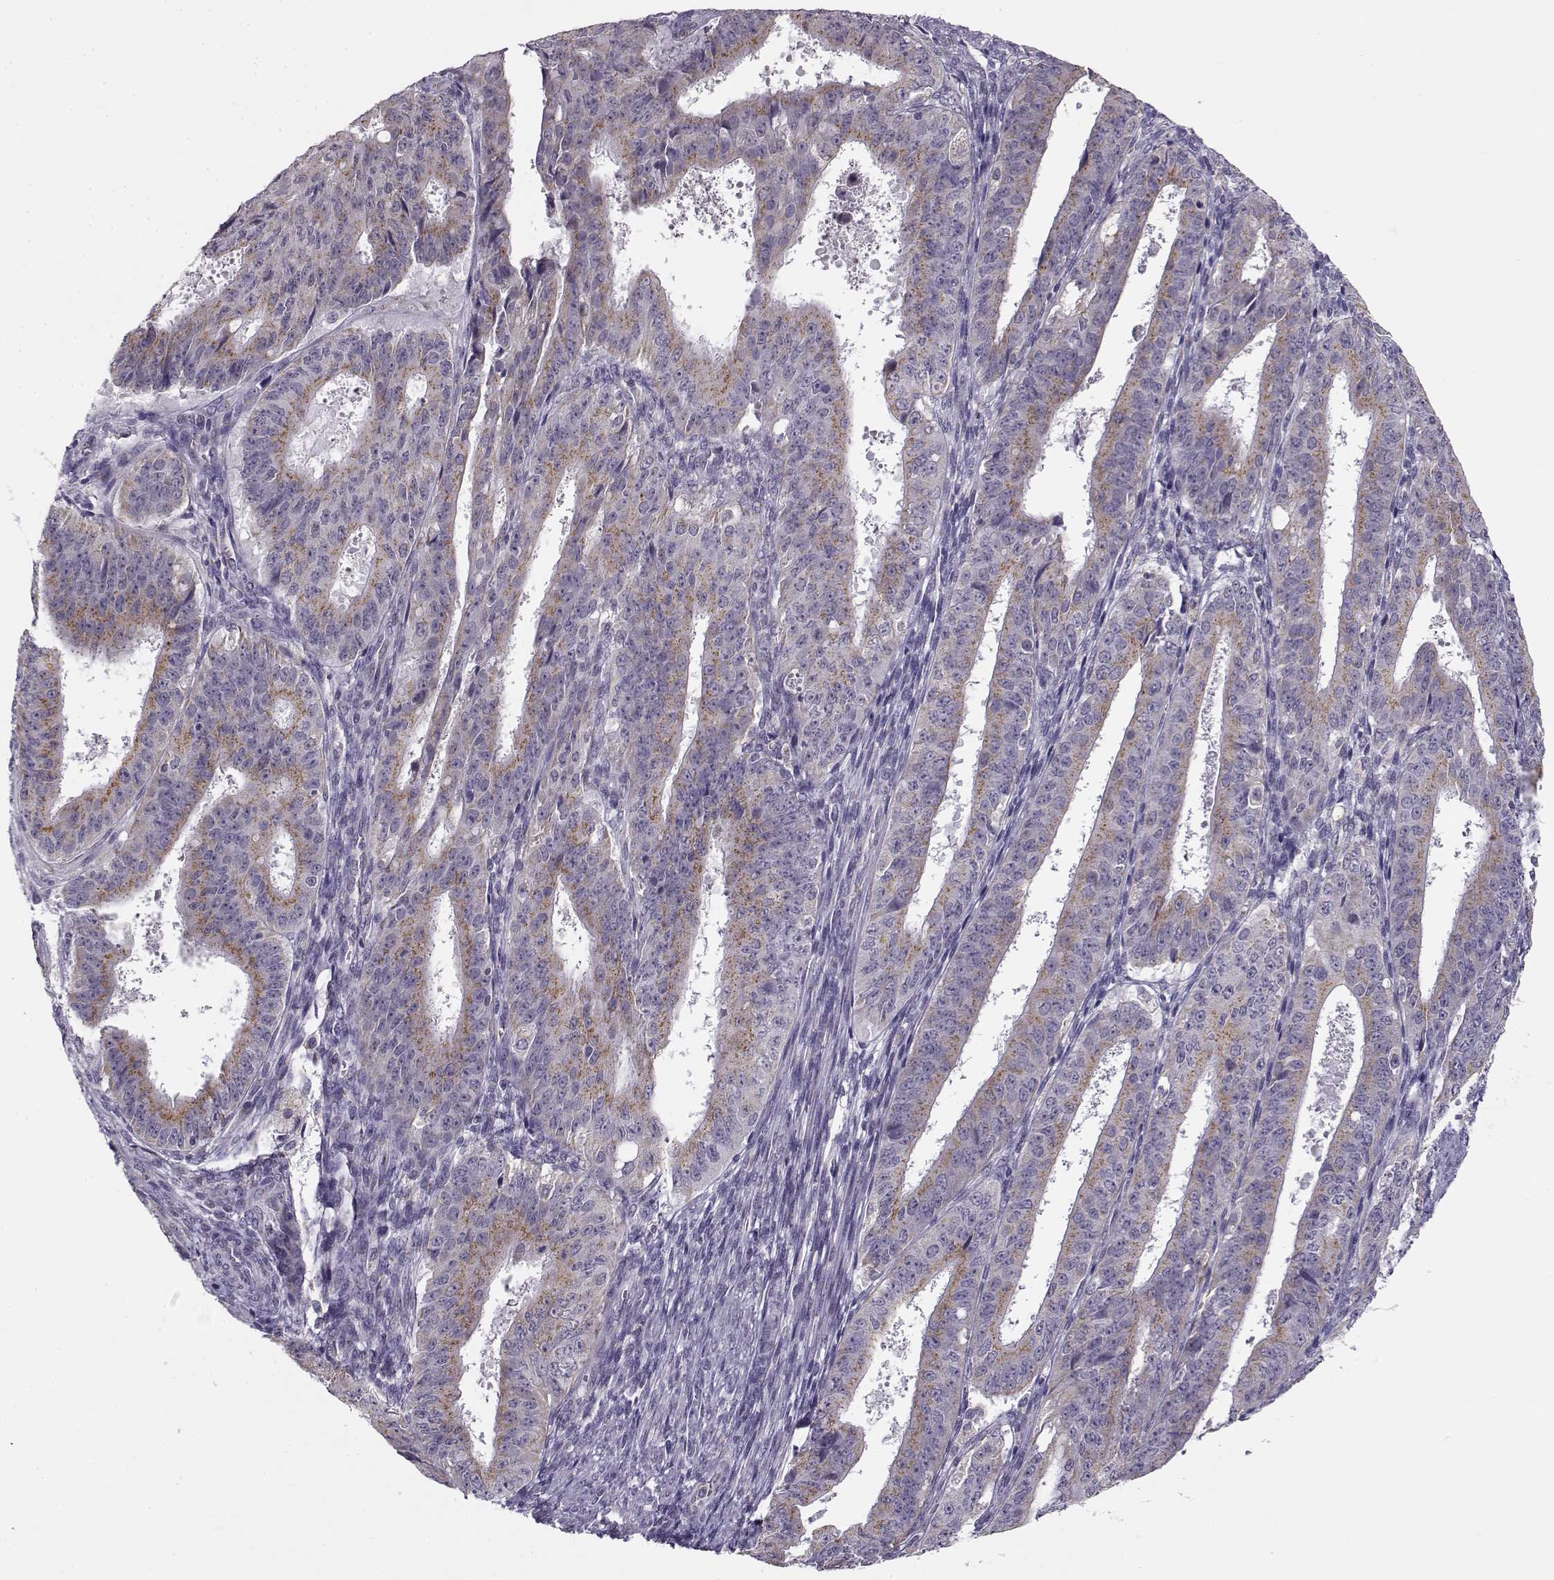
{"staining": {"intensity": "moderate", "quantity": ">75%", "location": "cytoplasmic/membranous"}, "tissue": "ovarian cancer", "cell_type": "Tumor cells", "image_type": "cancer", "snomed": [{"axis": "morphology", "description": "Carcinoma, endometroid"}, {"axis": "topography", "description": "Ovary"}], "caption": "Protein expression by immunohistochemistry exhibits moderate cytoplasmic/membranous positivity in approximately >75% of tumor cells in endometroid carcinoma (ovarian). (brown staining indicates protein expression, while blue staining denotes nuclei).", "gene": "SLC4A5", "patient": {"sex": "female", "age": 42}}